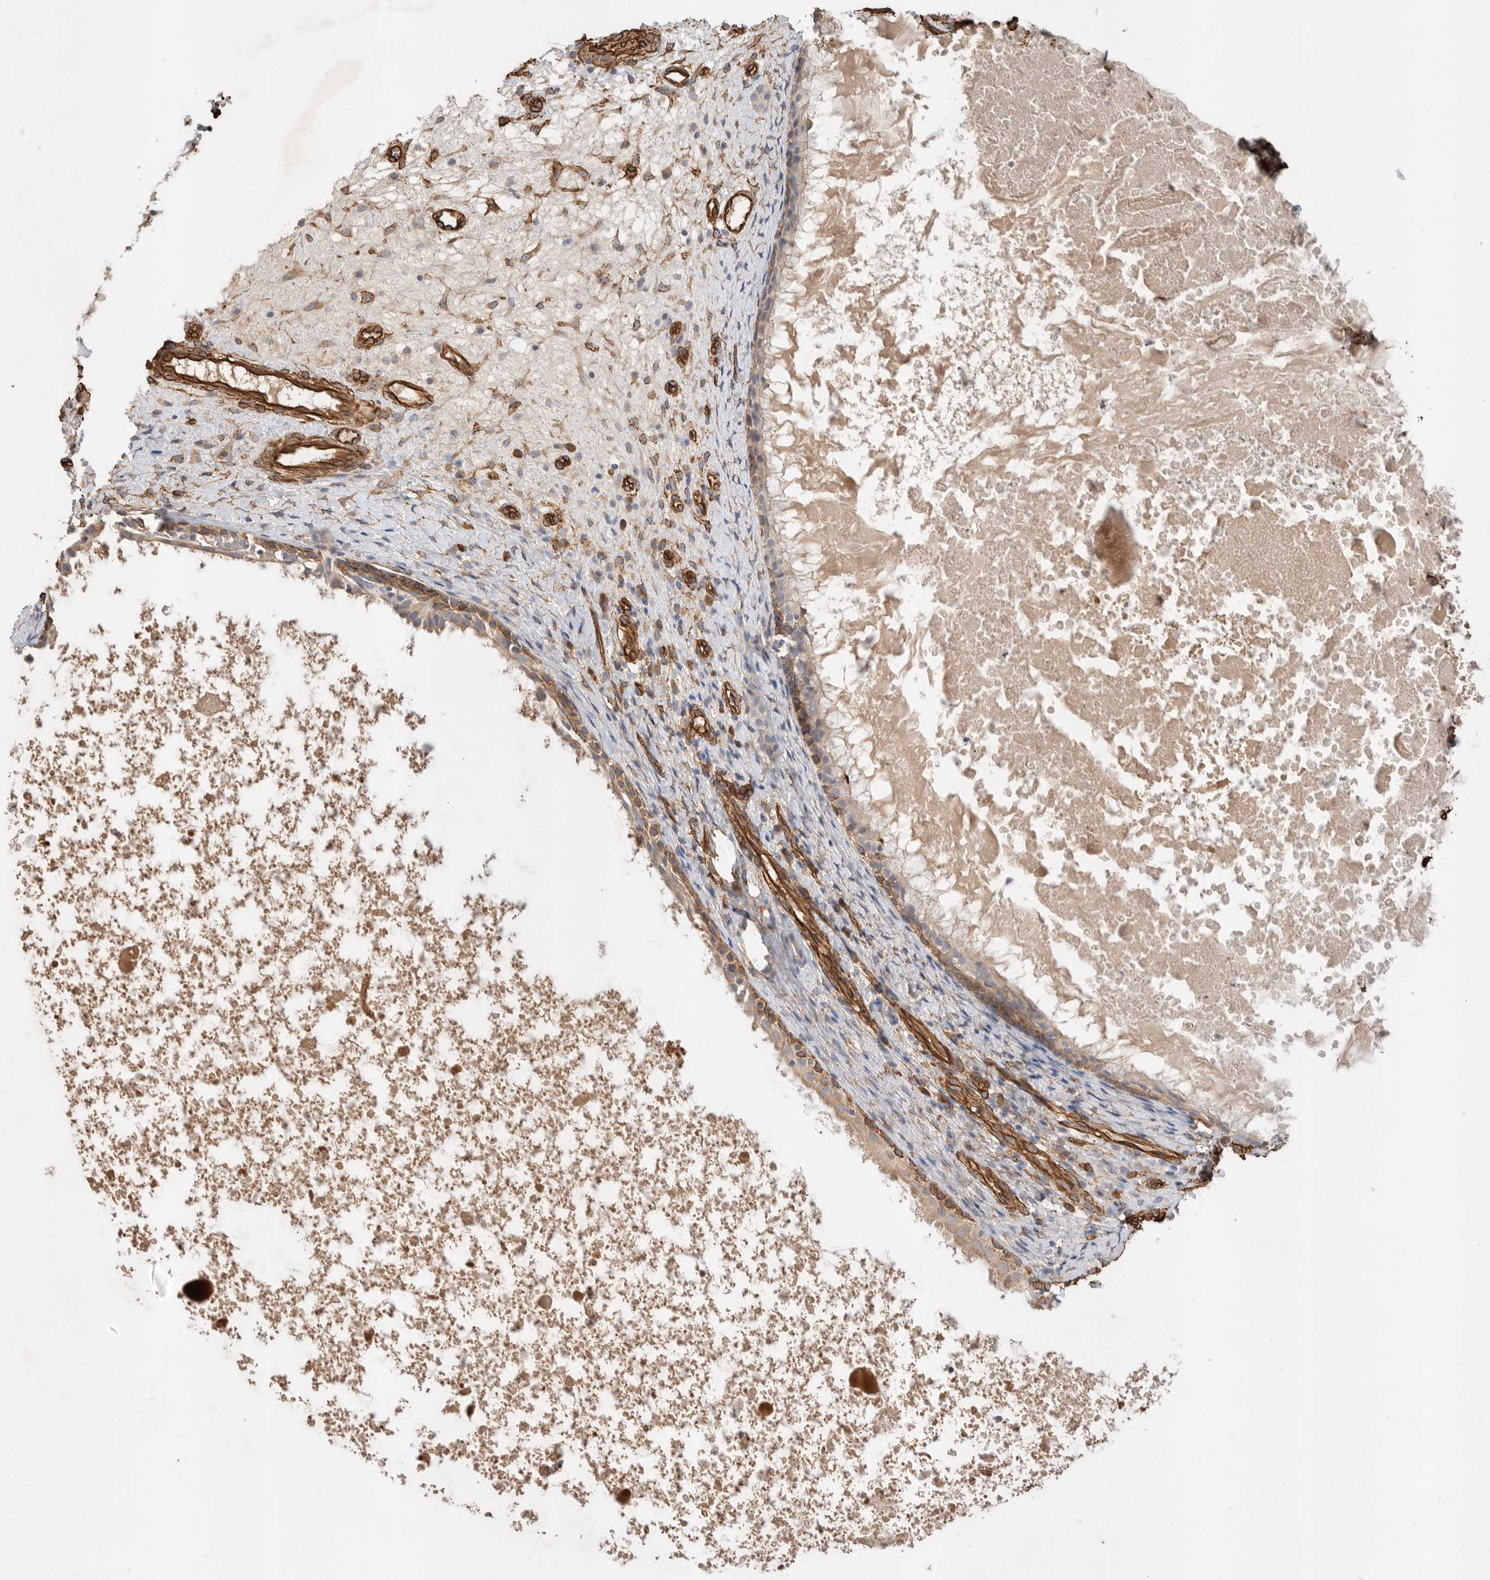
{"staining": {"intensity": "moderate", "quantity": "25%-75%", "location": "cytoplasmic/membranous"}, "tissue": "nasopharynx", "cell_type": "Respiratory epithelial cells", "image_type": "normal", "snomed": [{"axis": "morphology", "description": "Normal tissue, NOS"}, {"axis": "topography", "description": "Nasopharynx"}], "caption": "Immunohistochemical staining of unremarkable human nasopharynx exhibits medium levels of moderate cytoplasmic/membranous staining in about 25%-75% of respiratory epithelial cells.", "gene": "JMJD4", "patient": {"sex": "male", "age": 22}}